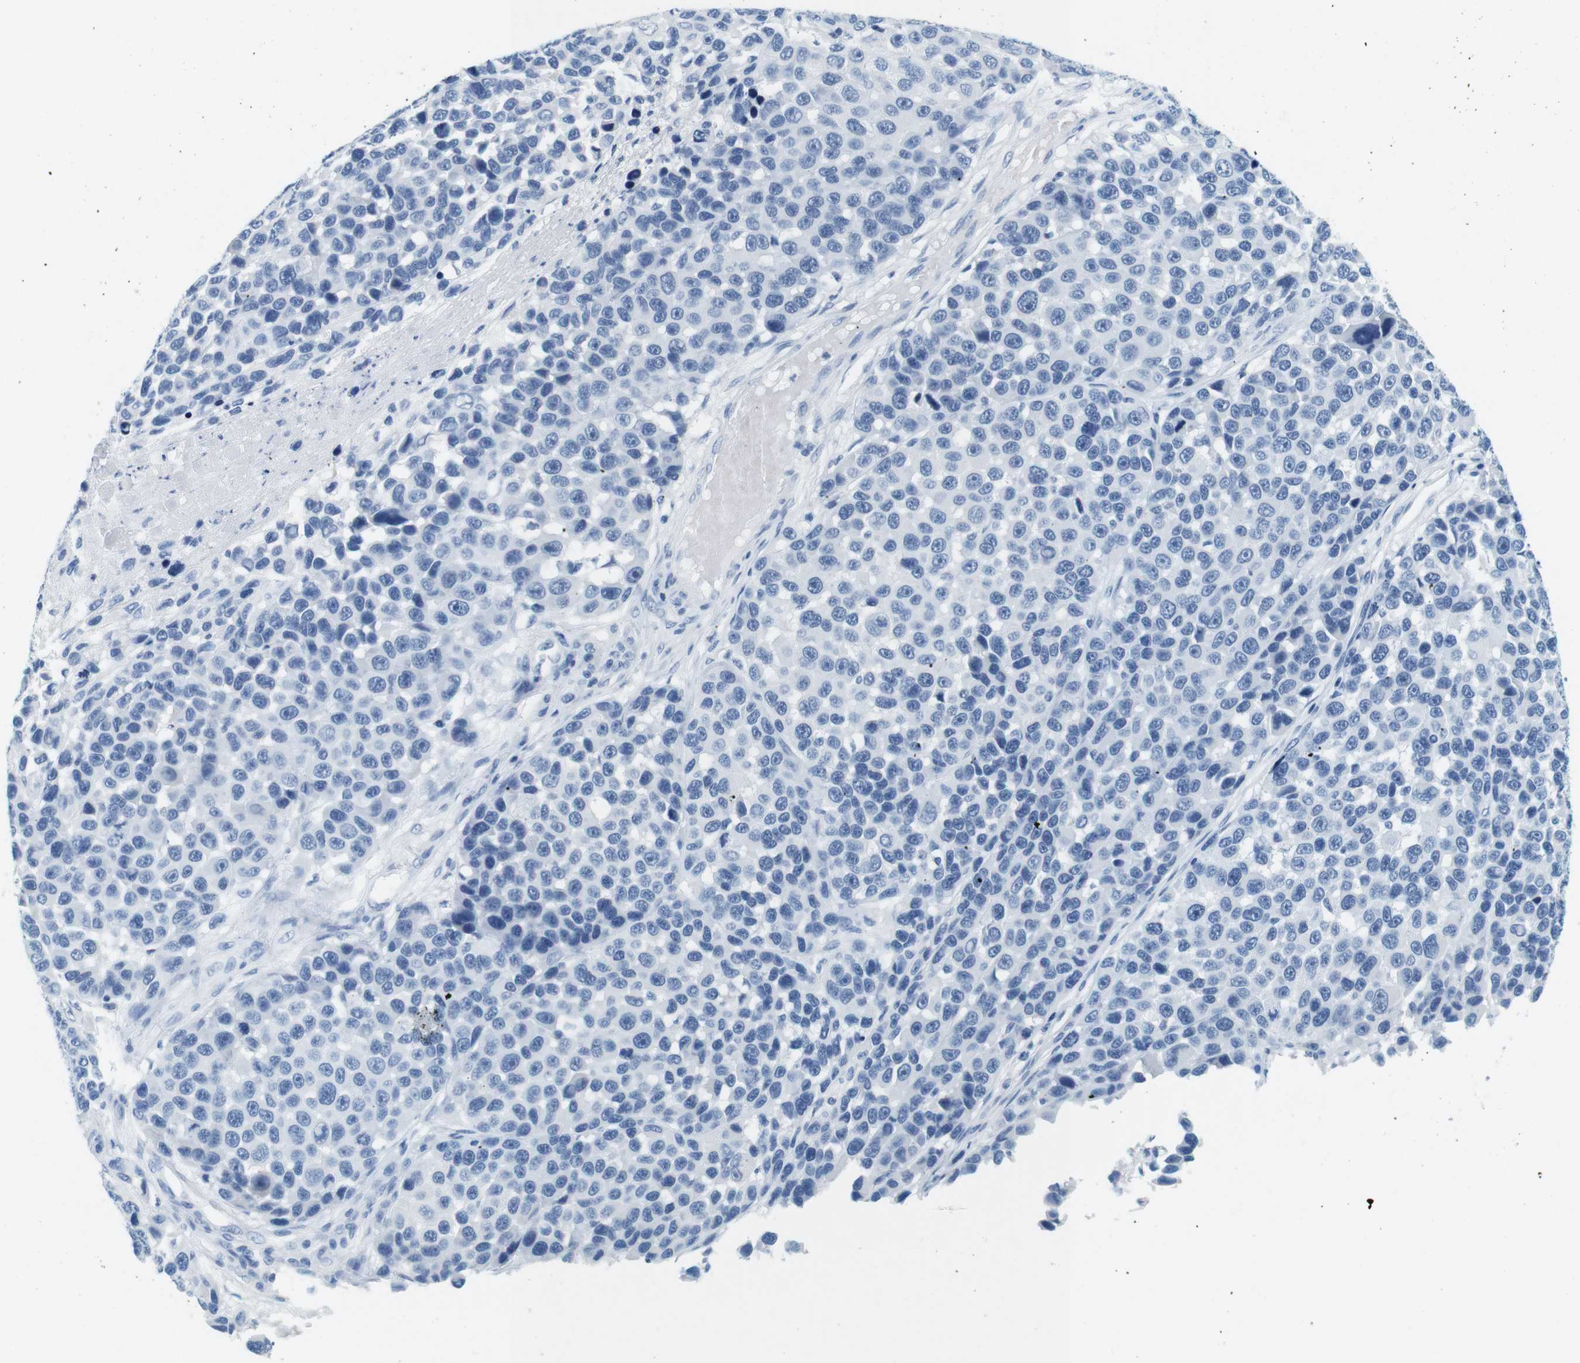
{"staining": {"intensity": "negative", "quantity": "none", "location": "none"}, "tissue": "melanoma", "cell_type": "Tumor cells", "image_type": "cancer", "snomed": [{"axis": "morphology", "description": "Malignant melanoma, NOS"}, {"axis": "topography", "description": "Skin"}], "caption": "Immunohistochemical staining of human malignant melanoma demonstrates no significant staining in tumor cells. Nuclei are stained in blue.", "gene": "CYP2C9", "patient": {"sex": "male", "age": 53}}